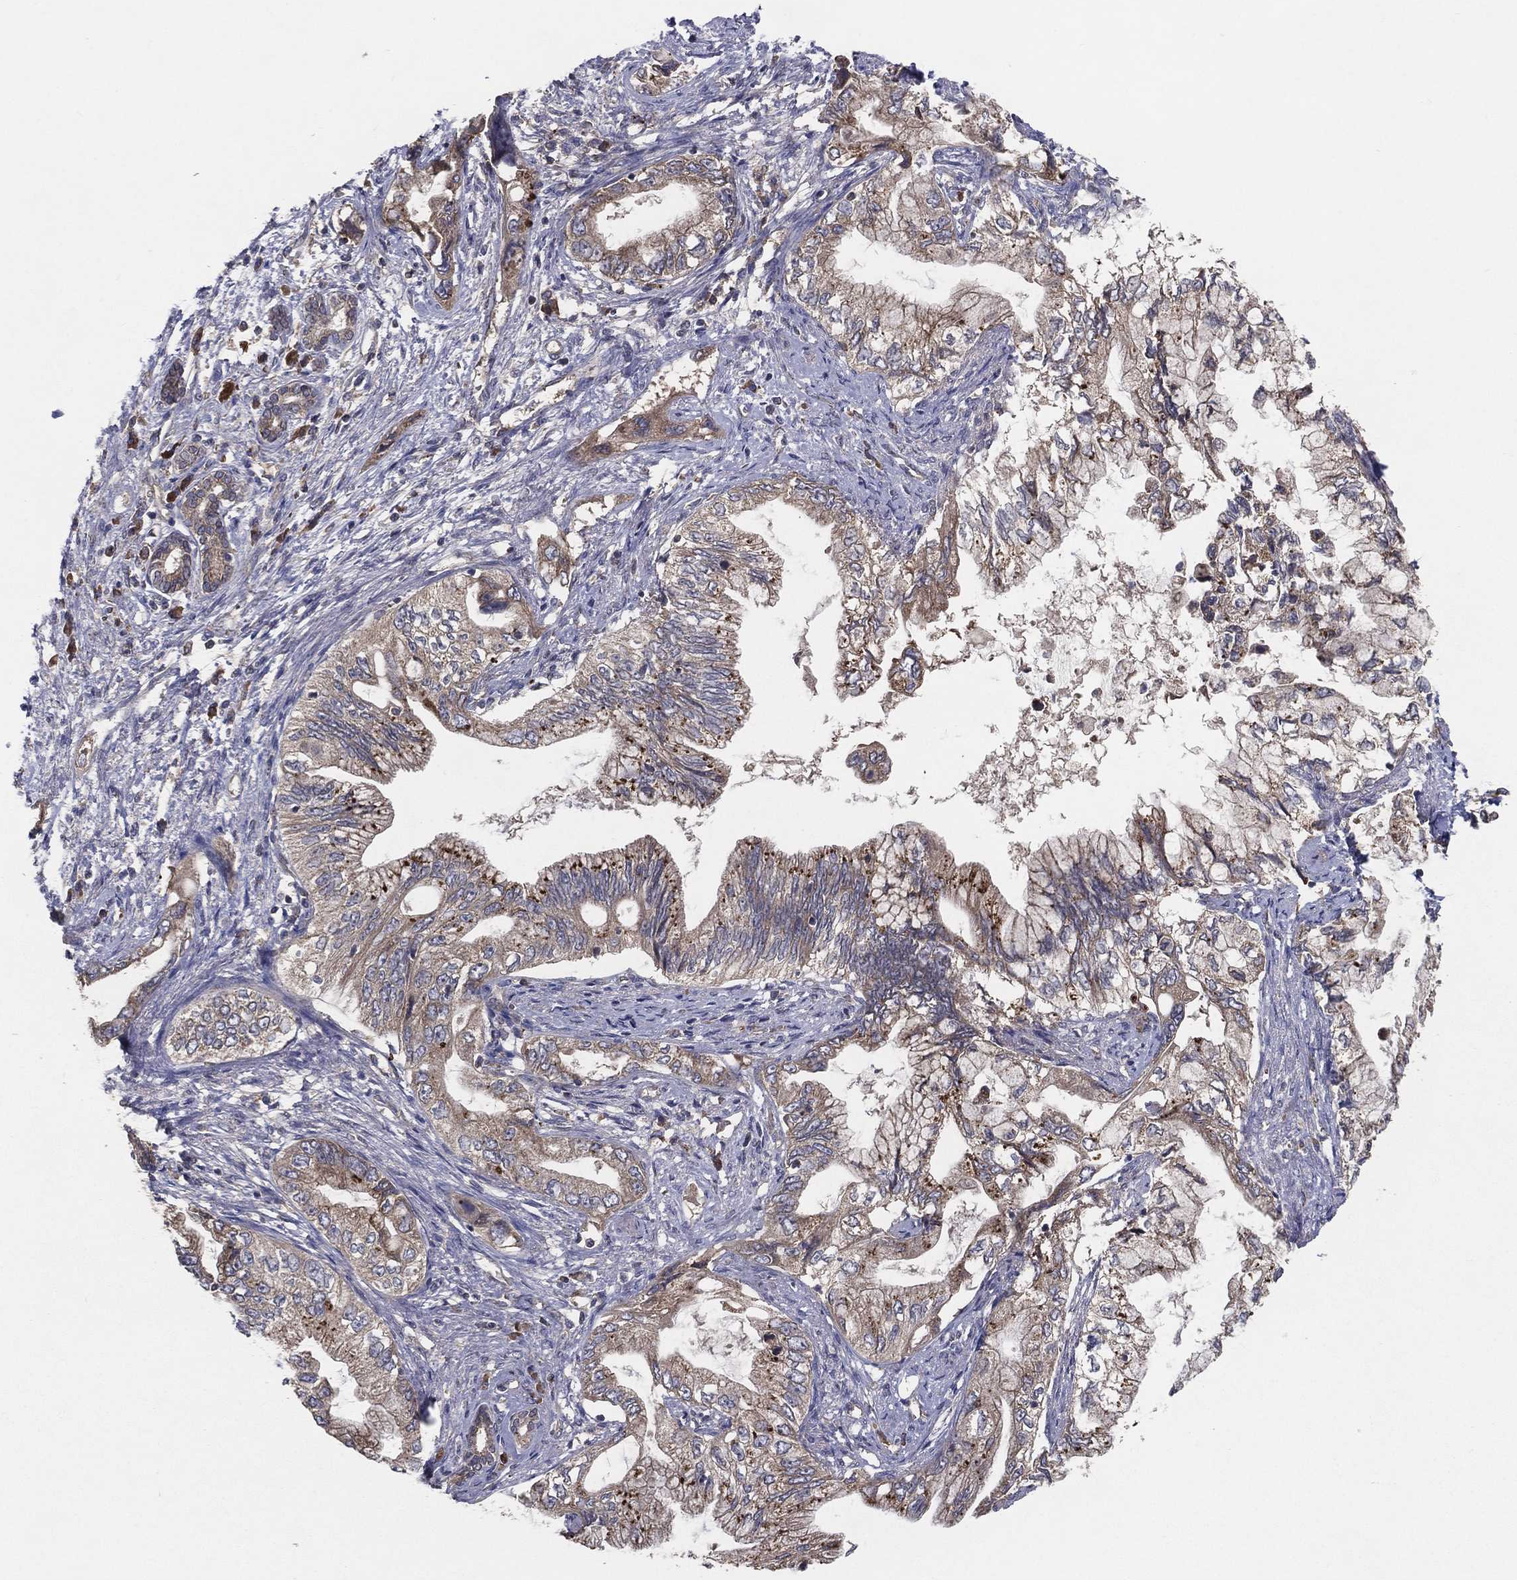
{"staining": {"intensity": "weak", "quantity": "25%-75%", "location": "cytoplasmic/membranous"}, "tissue": "pancreatic cancer", "cell_type": "Tumor cells", "image_type": "cancer", "snomed": [{"axis": "morphology", "description": "Adenocarcinoma, NOS"}, {"axis": "topography", "description": "Pancreas"}], "caption": "An image of human adenocarcinoma (pancreatic) stained for a protein exhibits weak cytoplasmic/membranous brown staining in tumor cells.", "gene": "MT-ND1", "patient": {"sex": "female", "age": 73}}